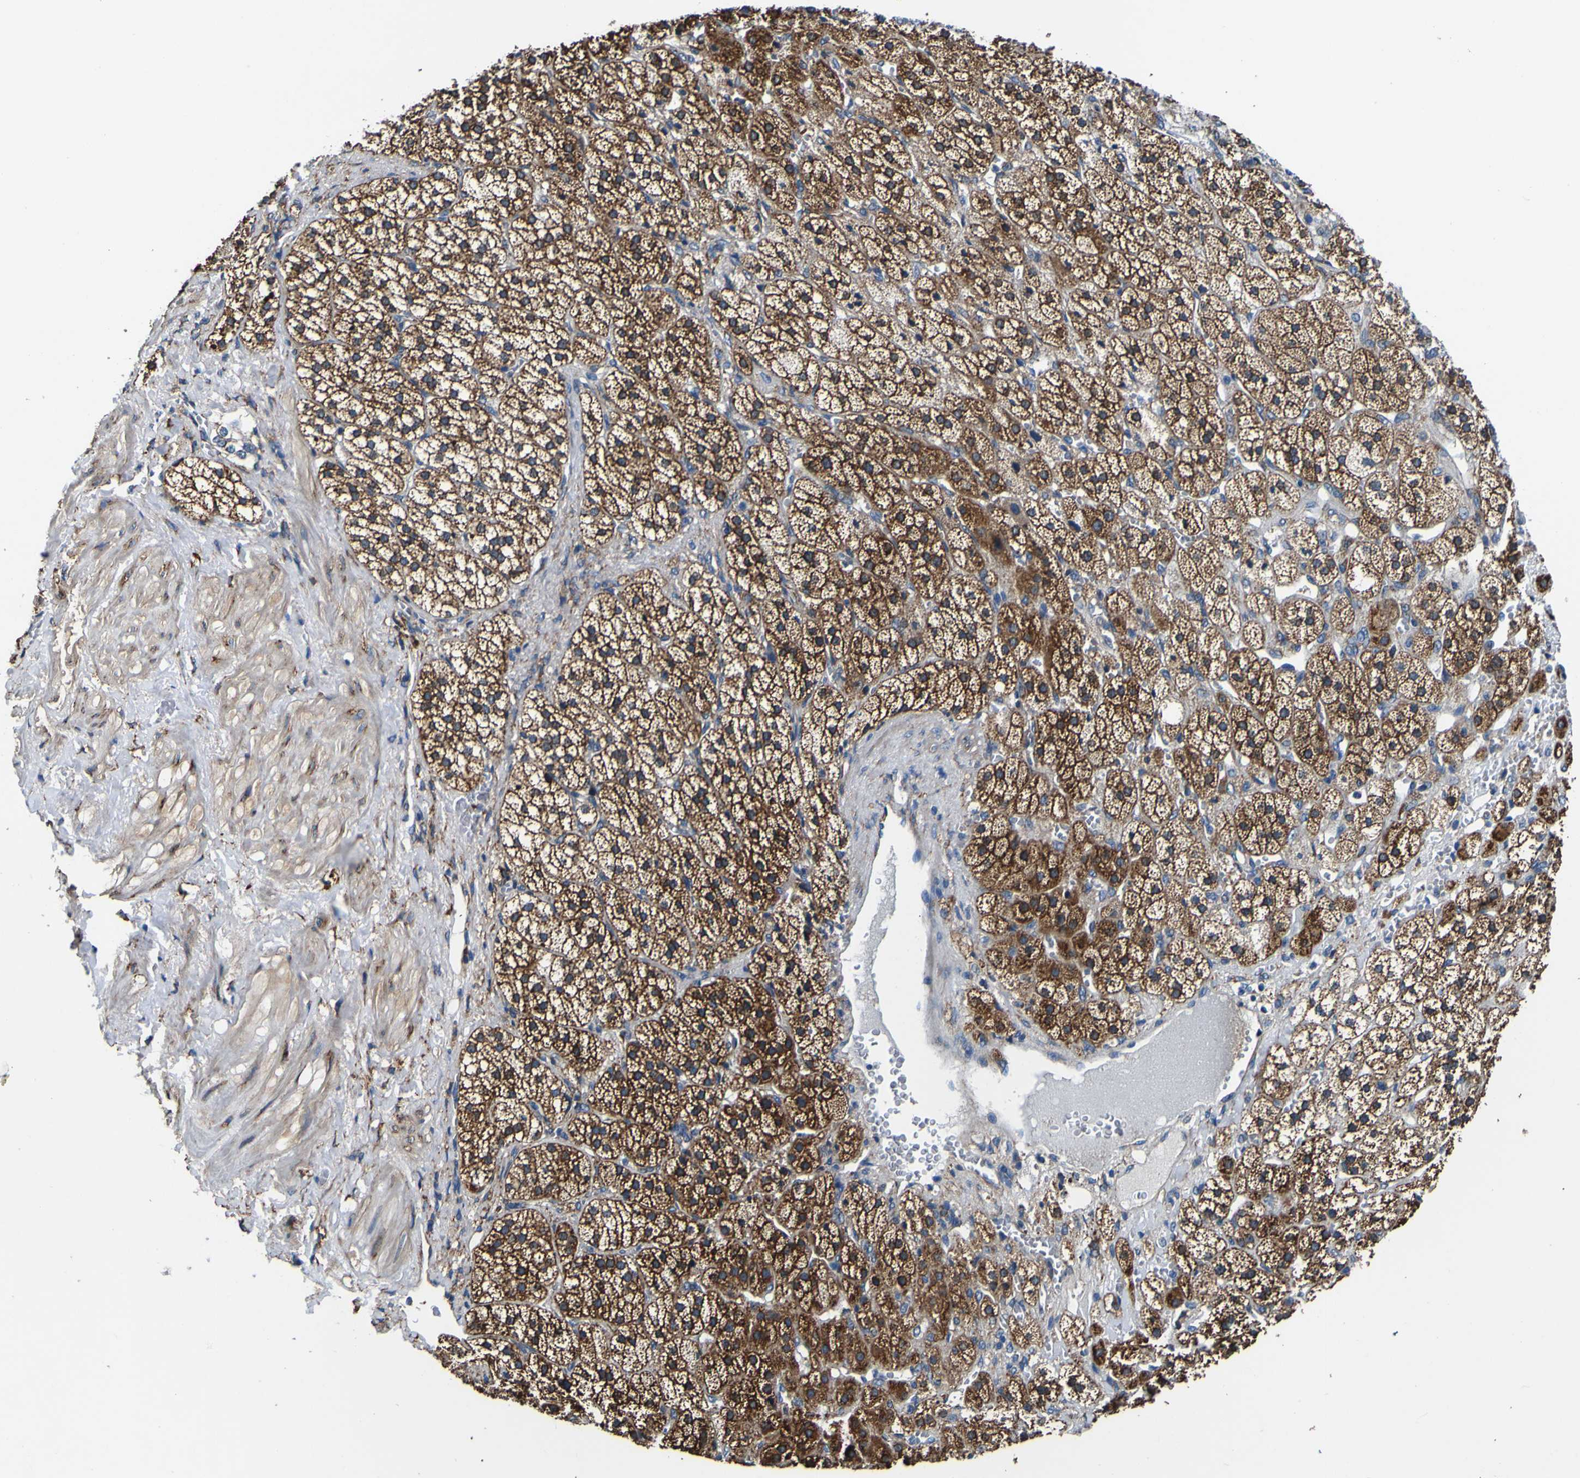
{"staining": {"intensity": "strong", "quantity": ">75%", "location": "cytoplasmic/membranous"}, "tissue": "adrenal gland", "cell_type": "Glandular cells", "image_type": "normal", "snomed": [{"axis": "morphology", "description": "Normal tissue, NOS"}, {"axis": "topography", "description": "Adrenal gland"}], "caption": "The immunohistochemical stain shows strong cytoplasmic/membranous positivity in glandular cells of unremarkable adrenal gland. The protein of interest is stained brown, and the nuclei are stained in blue (DAB (3,3'-diaminobenzidine) IHC with brightfield microscopy, high magnification).", "gene": "INPP5A", "patient": {"sex": "male", "age": 56}}